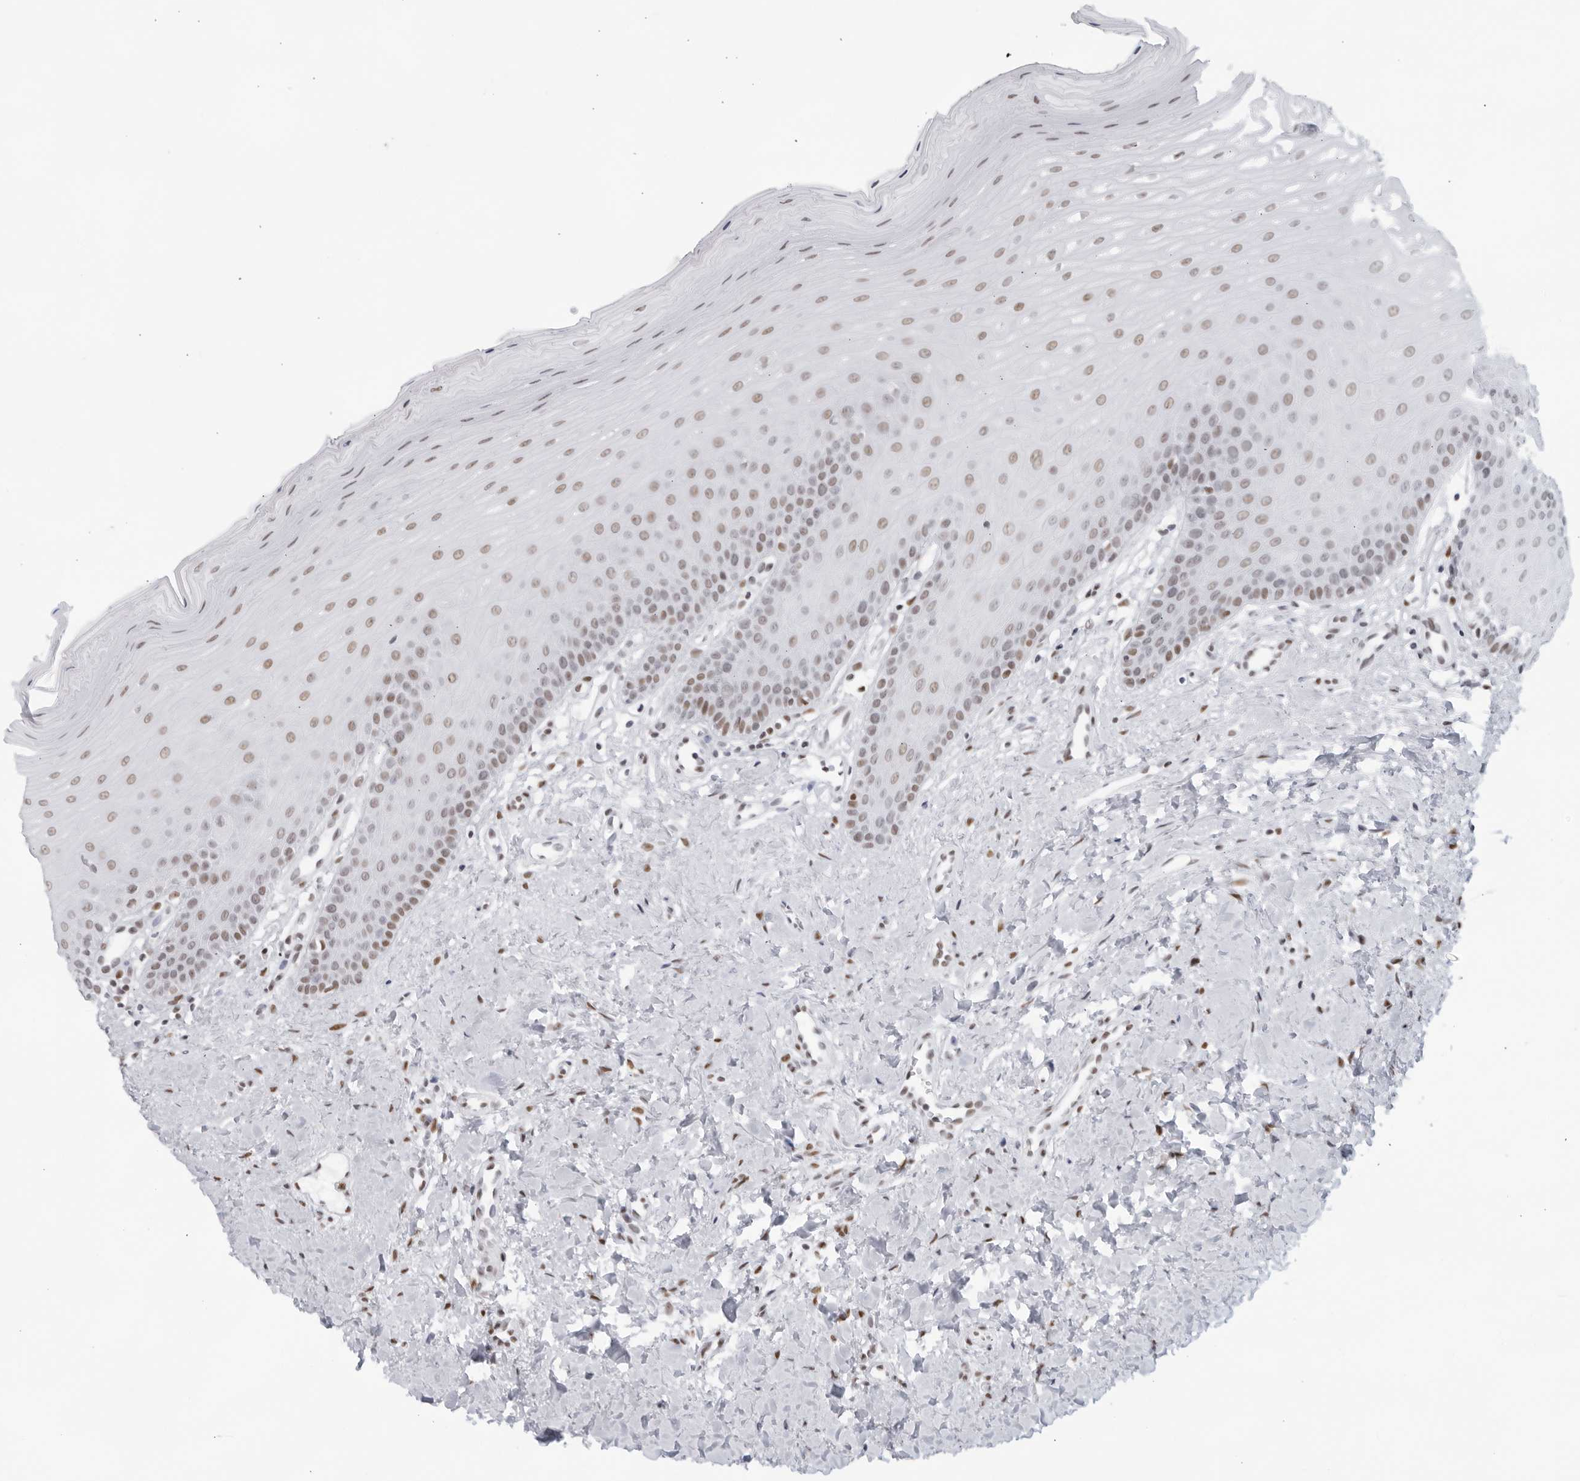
{"staining": {"intensity": "moderate", "quantity": "<25%", "location": "nuclear"}, "tissue": "oral mucosa", "cell_type": "Squamous epithelial cells", "image_type": "normal", "snomed": [{"axis": "morphology", "description": "Normal tissue, NOS"}, {"axis": "topography", "description": "Oral tissue"}], "caption": "Oral mucosa stained for a protein (brown) exhibits moderate nuclear positive expression in about <25% of squamous epithelial cells.", "gene": "HP1BP3", "patient": {"sex": "female", "age": 39}}